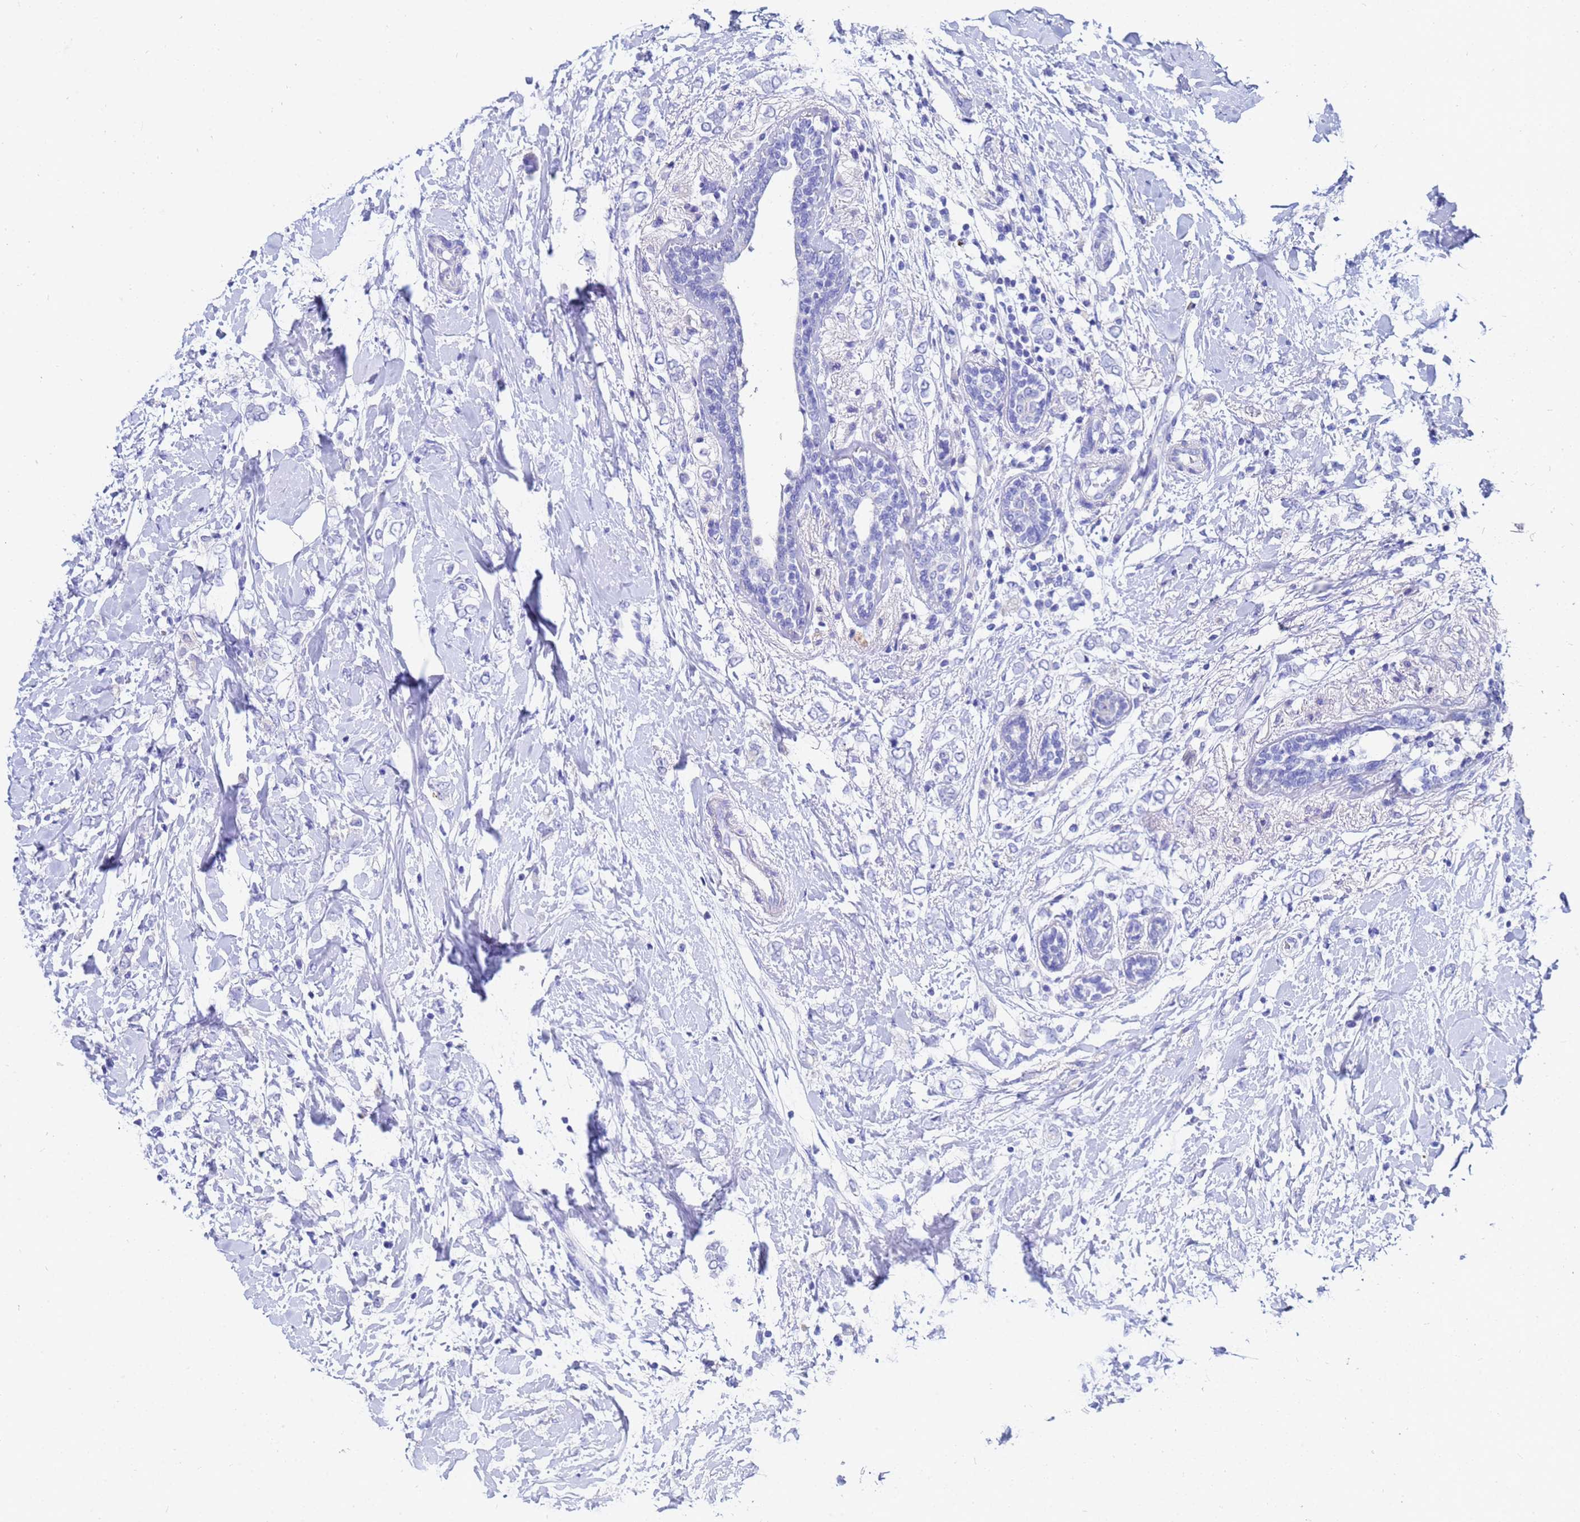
{"staining": {"intensity": "negative", "quantity": "none", "location": "none"}, "tissue": "breast cancer", "cell_type": "Tumor cells", "image_type": "cancer", "snomed": [{"axis": "morphology", "description": "Normal tissue, NOS"}, {"axis": "morphology", "description": "Lobular carcinoma"}, {"axis": "topography", "description": "Breast"}], "caption": "DAB immunohistochemical staining of human breast lobular carcinoma shows no significant staining in tumor cells.", "gene": "C2orf72", "patient": {"sex": "female", "age": 47}}